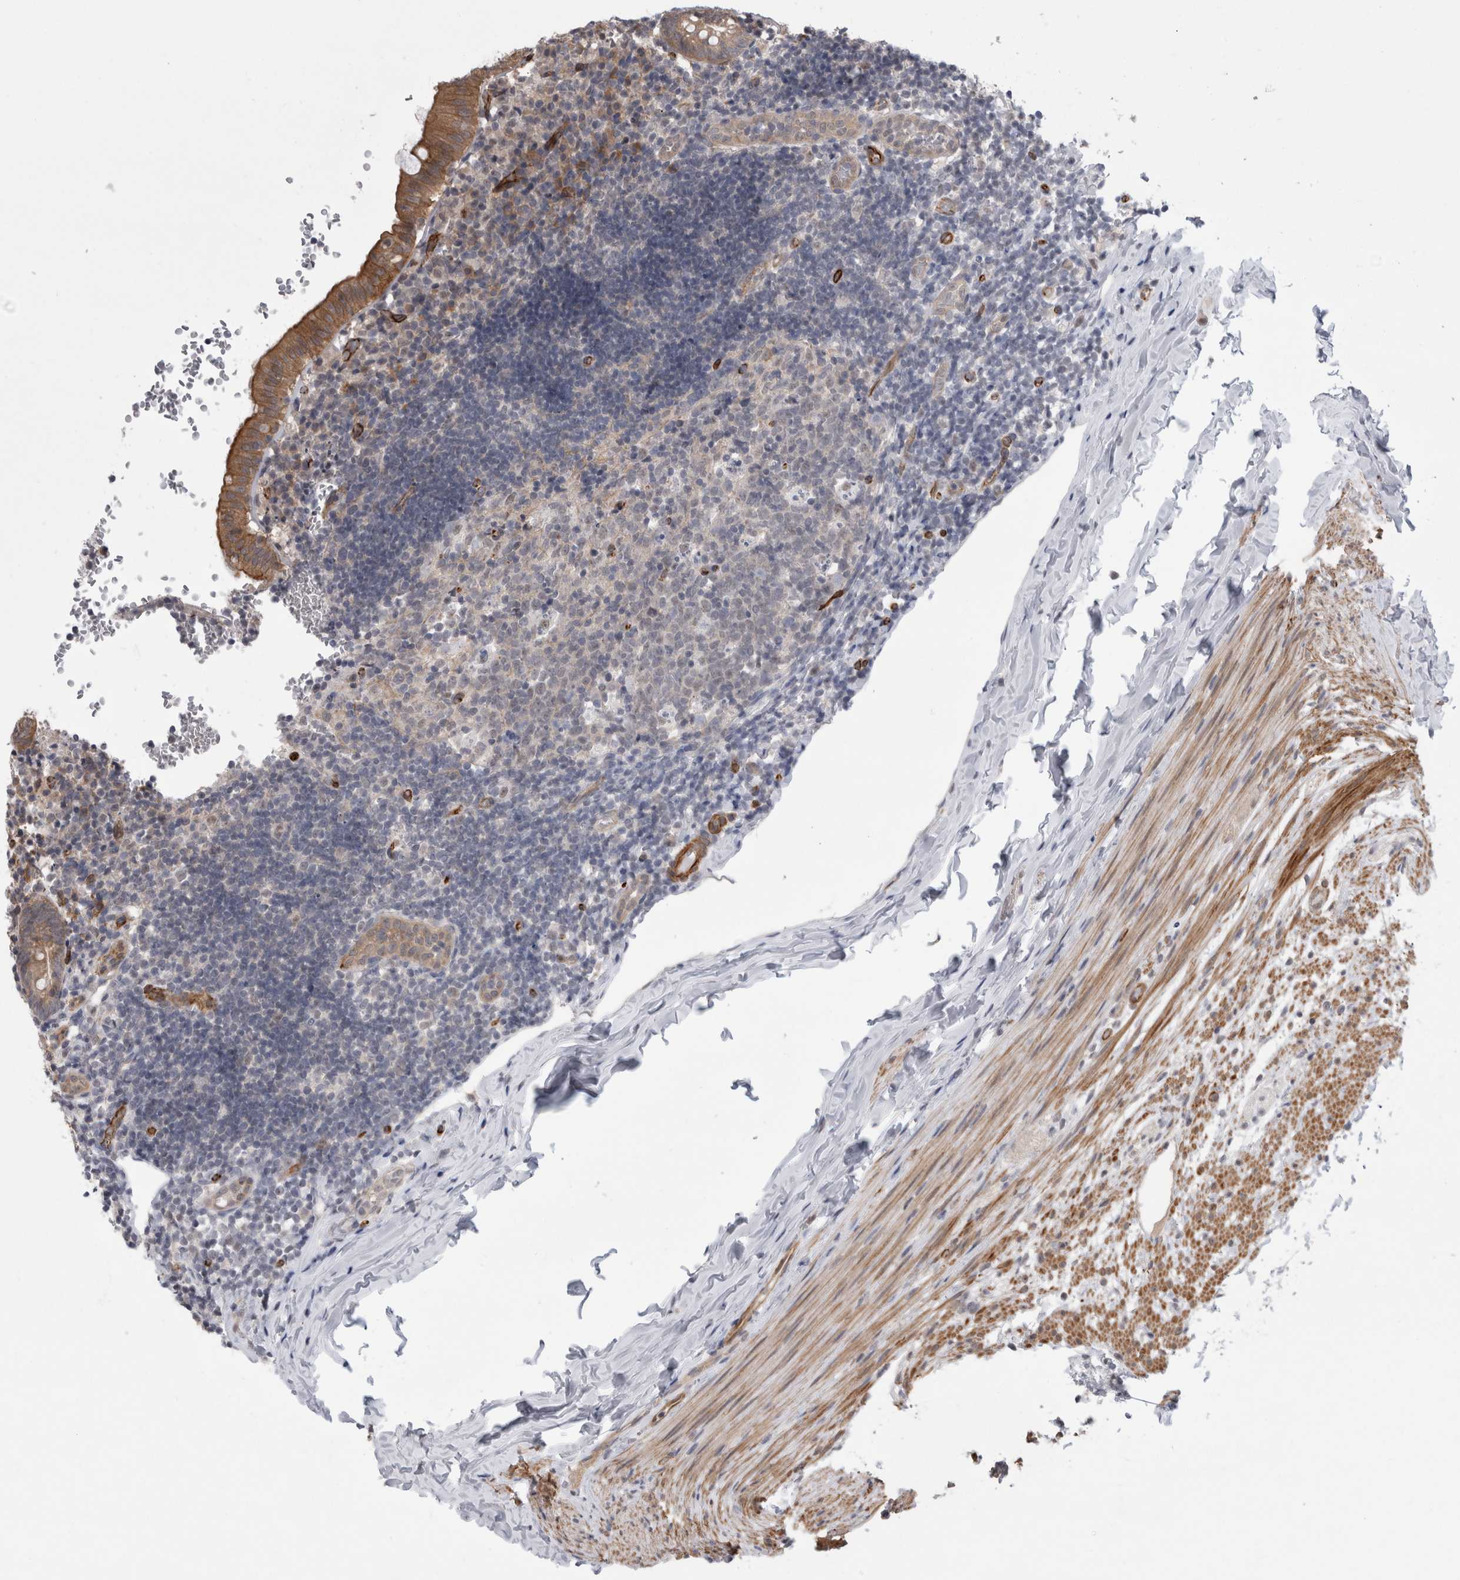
{"staining": {"intensity": "moderate", "quantity": ">75%", "location": "cytoplasmic/membranous"}, "tissue": "appendix", "cell_type": "Glandular cells", "image_type": "normal", "snomed": [{"axis": "morphology", "description": "Normal tissue, NOS"}, {"axis": "topography", "description": "Appendix"}], "caption": "This histopathology image displays benign appendix stained with IHC to label a protein in brown. The cytoplasmic/membranous of glandular cells show moderate positivity for the protein. Nuclei are counter-stained blue.", "gene": "FAM83H", "patient": {"sex": "male", "age": 8}}